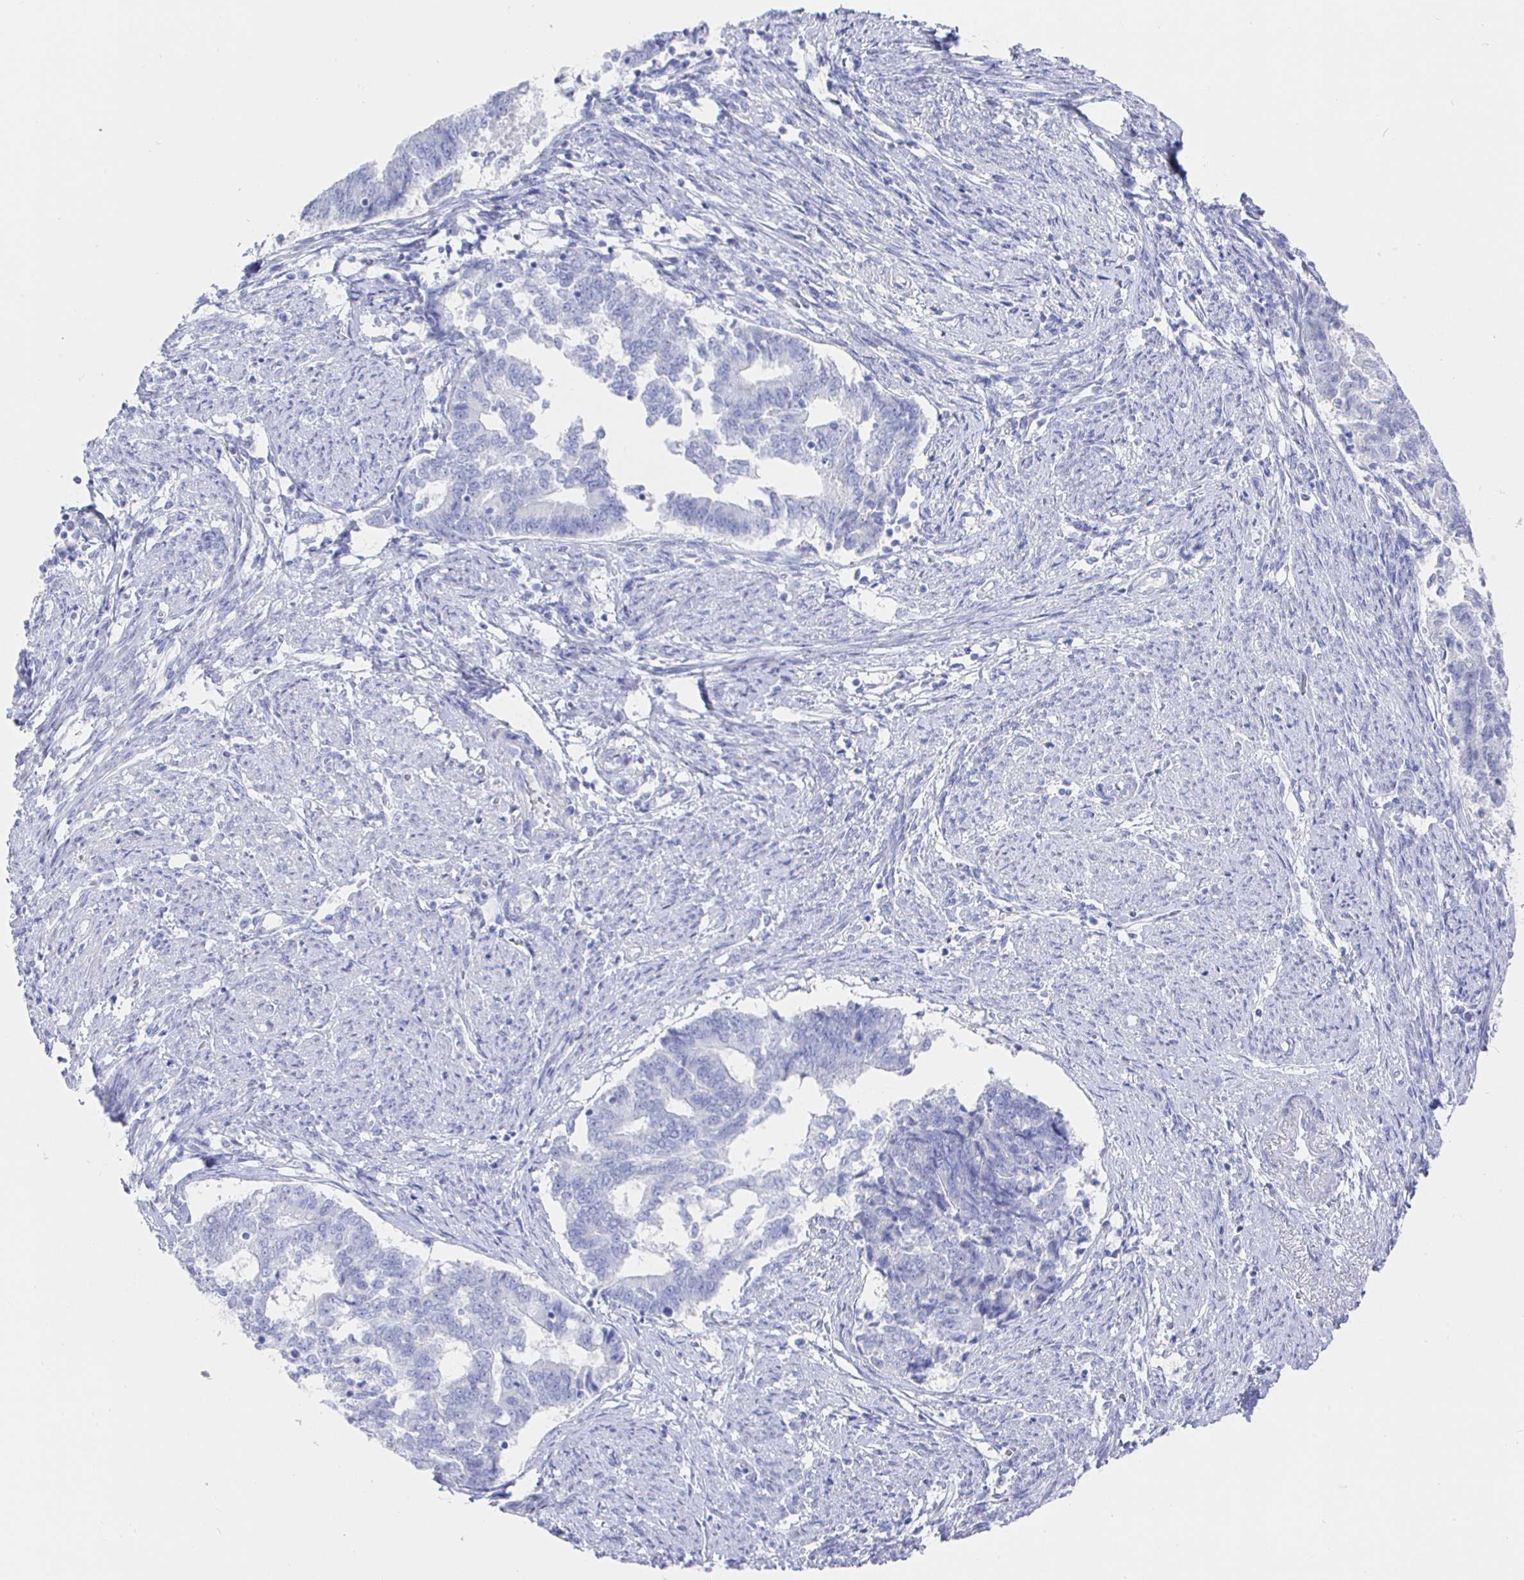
{"staining": {"intensity": "negative", "quantity": "none", "location": "none"}, "tissue": "endometrial cancer", "cell_type": "Tumor cells", "image_type": "cancer", "snomed": [{"axis": "morphology", "description": "Adenocarcinoma, NOS"}, {"axis": "topography", "description": "Endometrium"}], "caption": "Endometrial cancer was stained to show a protein in brown. There is no significant staining in tumor cells.", "gene": "CLCA1", "patient": {"sex": "female", "age": 65}}